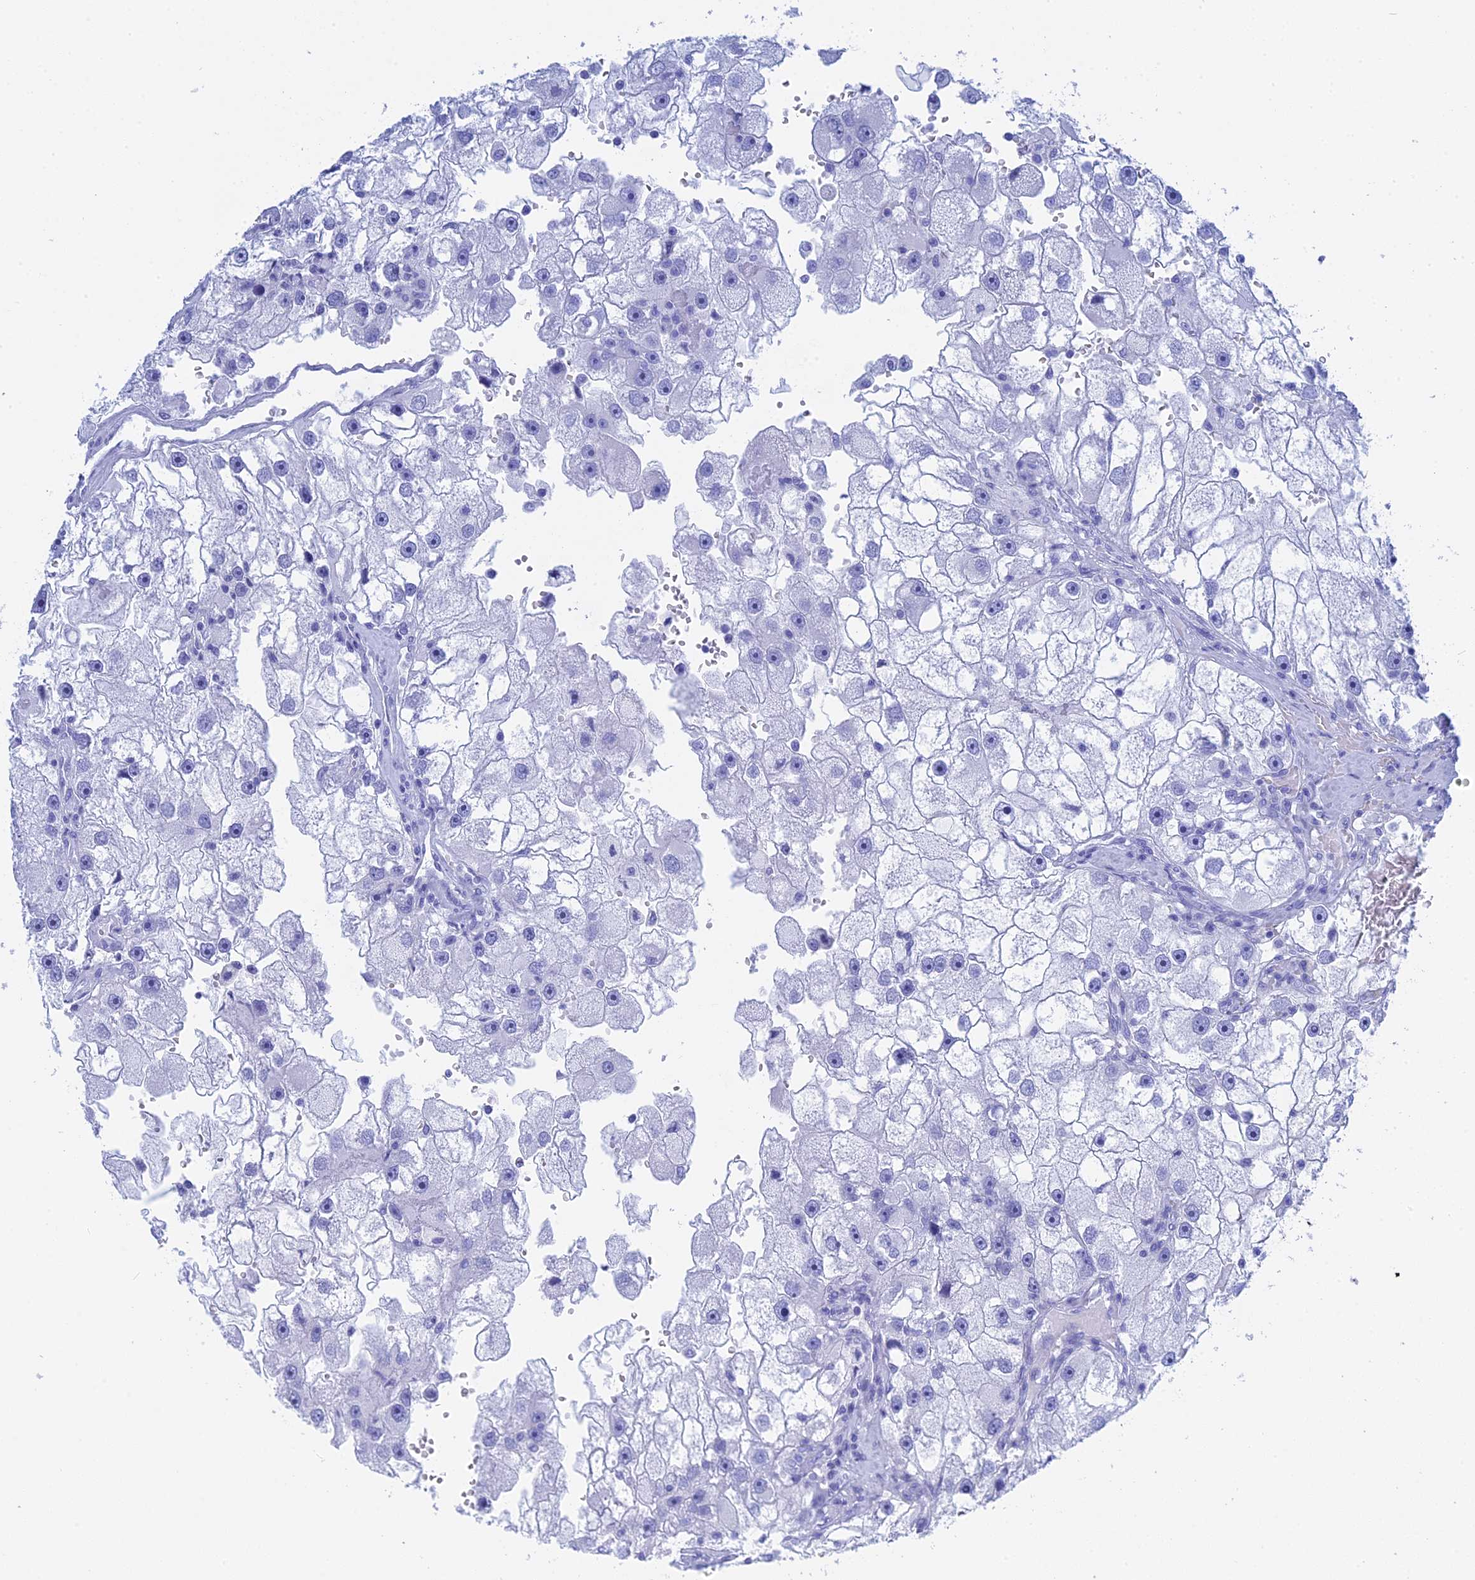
{"staining": {"intensity": "negative", "quantity": "none", "location": "none"}, "tissue": "renal cancer", "cell_type": "Tumor cells", "image_type": "cancer", "snomed": [{"axis": "morphology", "description": "Adenocarcinoma, NOS"}, {"axis": "topography", "description": "Kidney"}], "caption": "IHC image of neoplastic tissue: renal cancer (adenocarcinoma) stained with DAB (3,3'-diaminobenzidine) reveals no significant protein positivity in tumor cells. (DAB IHC, high magnification).", "gene": "TEX101", "patient": {"sex": "male", "age": 63}}